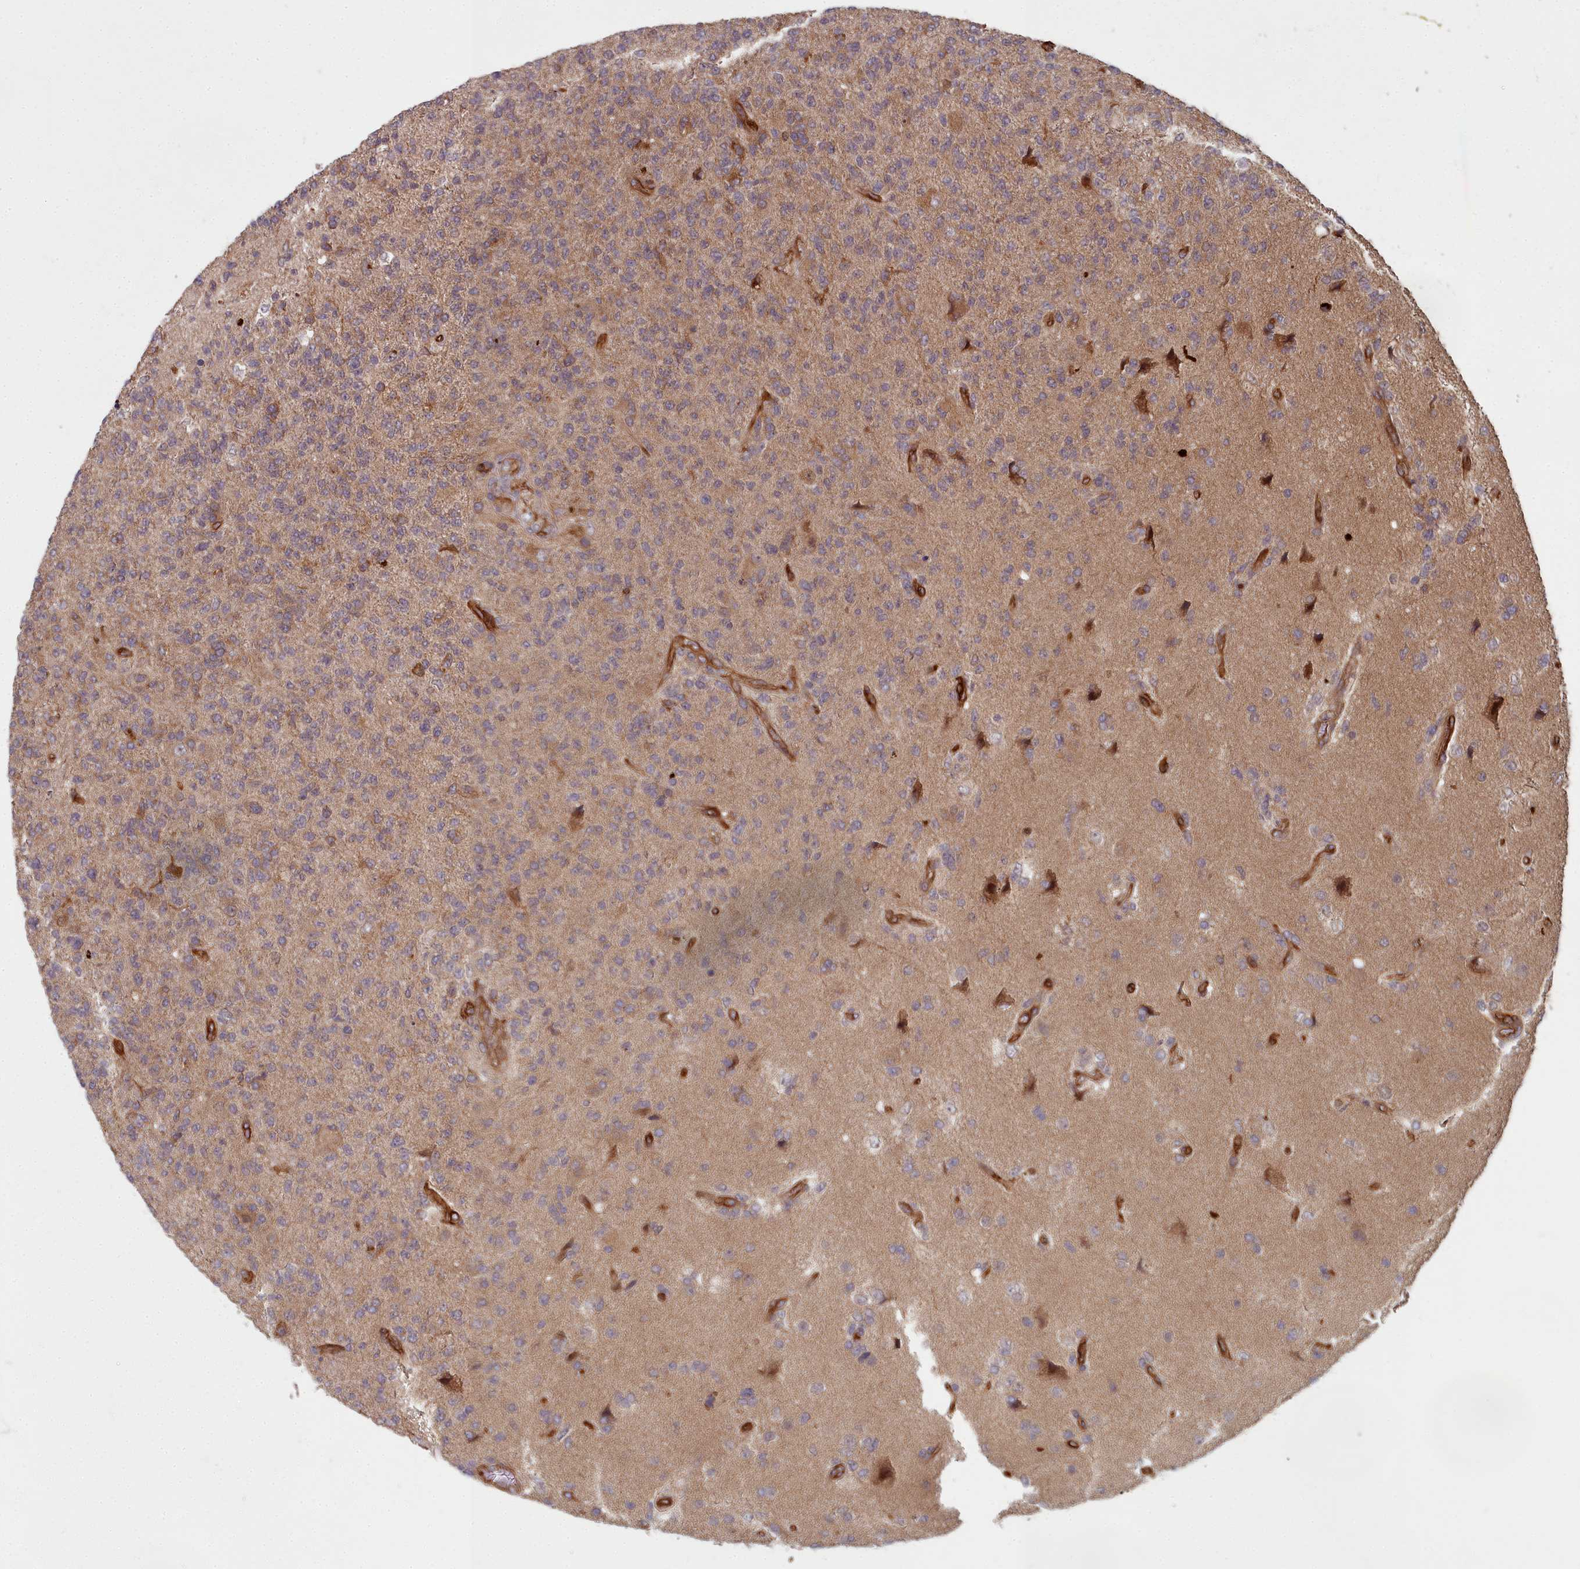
{"staining": {"intensity": "weak", "quantity": ">75%", "location": "cytoplasmic/membranous"}, "tissue": "glioma", "cell_type": "Tumor cells", "image_type": "cancer", "snomed": [{"axis": "morphology", "description": "Glioma, malignant, High grade"}, {"axis": "topography", "description": "Brain"}], "caption": "About >75% of tumor cells in malignant high-grade glioma display weak cytoplasmic/membranous protein positivity as visualized by brown immunohistochemical staining.", "gene": "TSPYL4", "patient": {"sex": "male", "age": 56}}